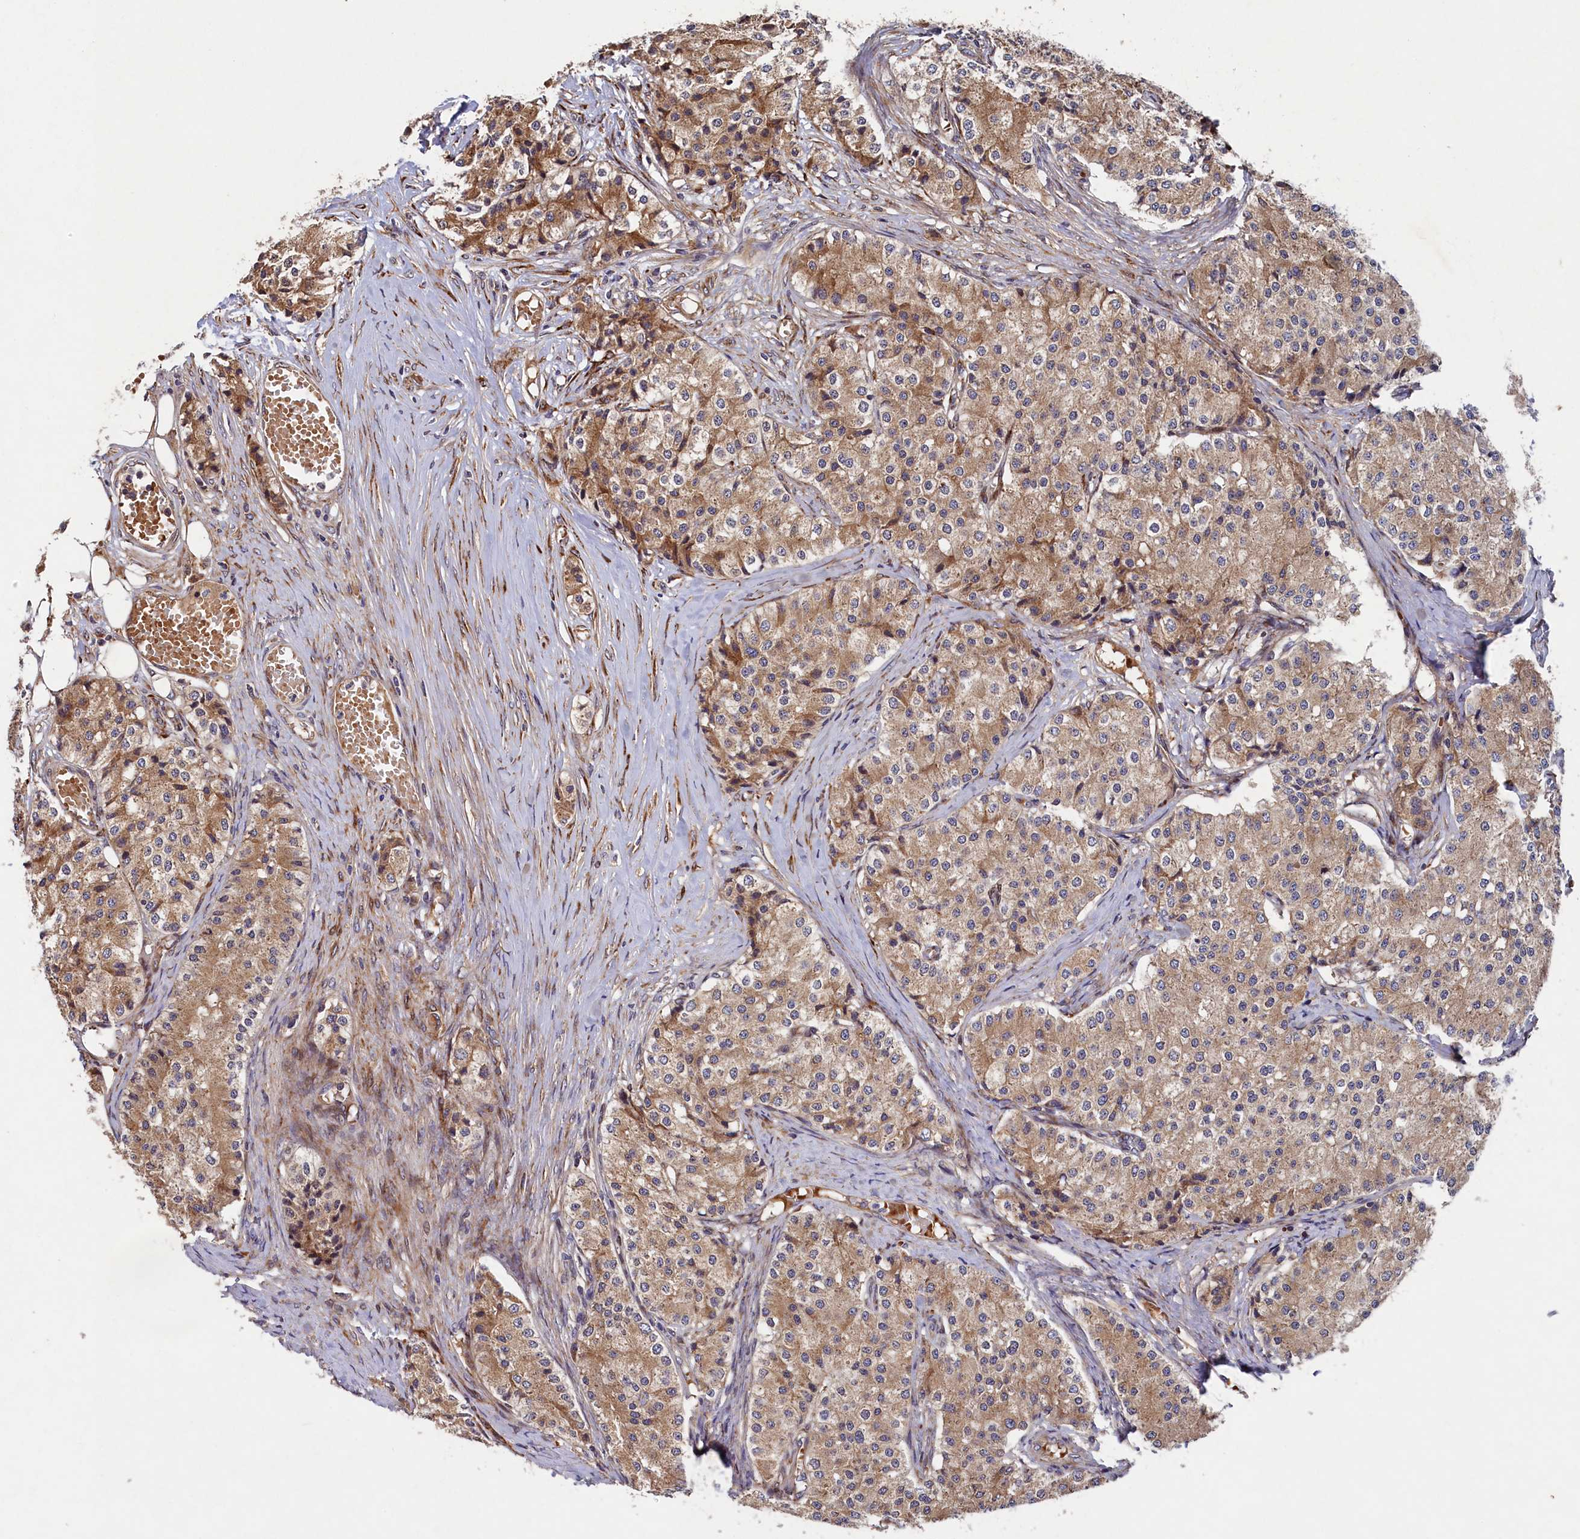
{"staining": {"intensity": "moderate", "quantity": ">75%", "location": "cytoplasmic/membranous"}, "tissue": "carcinoid", "cell_type": "Tumor cells", "image_type": "cancer", "snomed": [{"axis": "morphology", "description": "Carcinoid, malignant, NOS"}, {"axis": "topography", "description": "Colon"}], "caption": "Immunohistochemical staining of human carcinoid reveals moderate cytoplasmic/membranous protein positivity in about >75% of tumor cells. Ihc stains the protein in brown and the nuclei are stained blue.", "gene": "ARRDC4", "patient": {"sex": "female", "age": 52}}